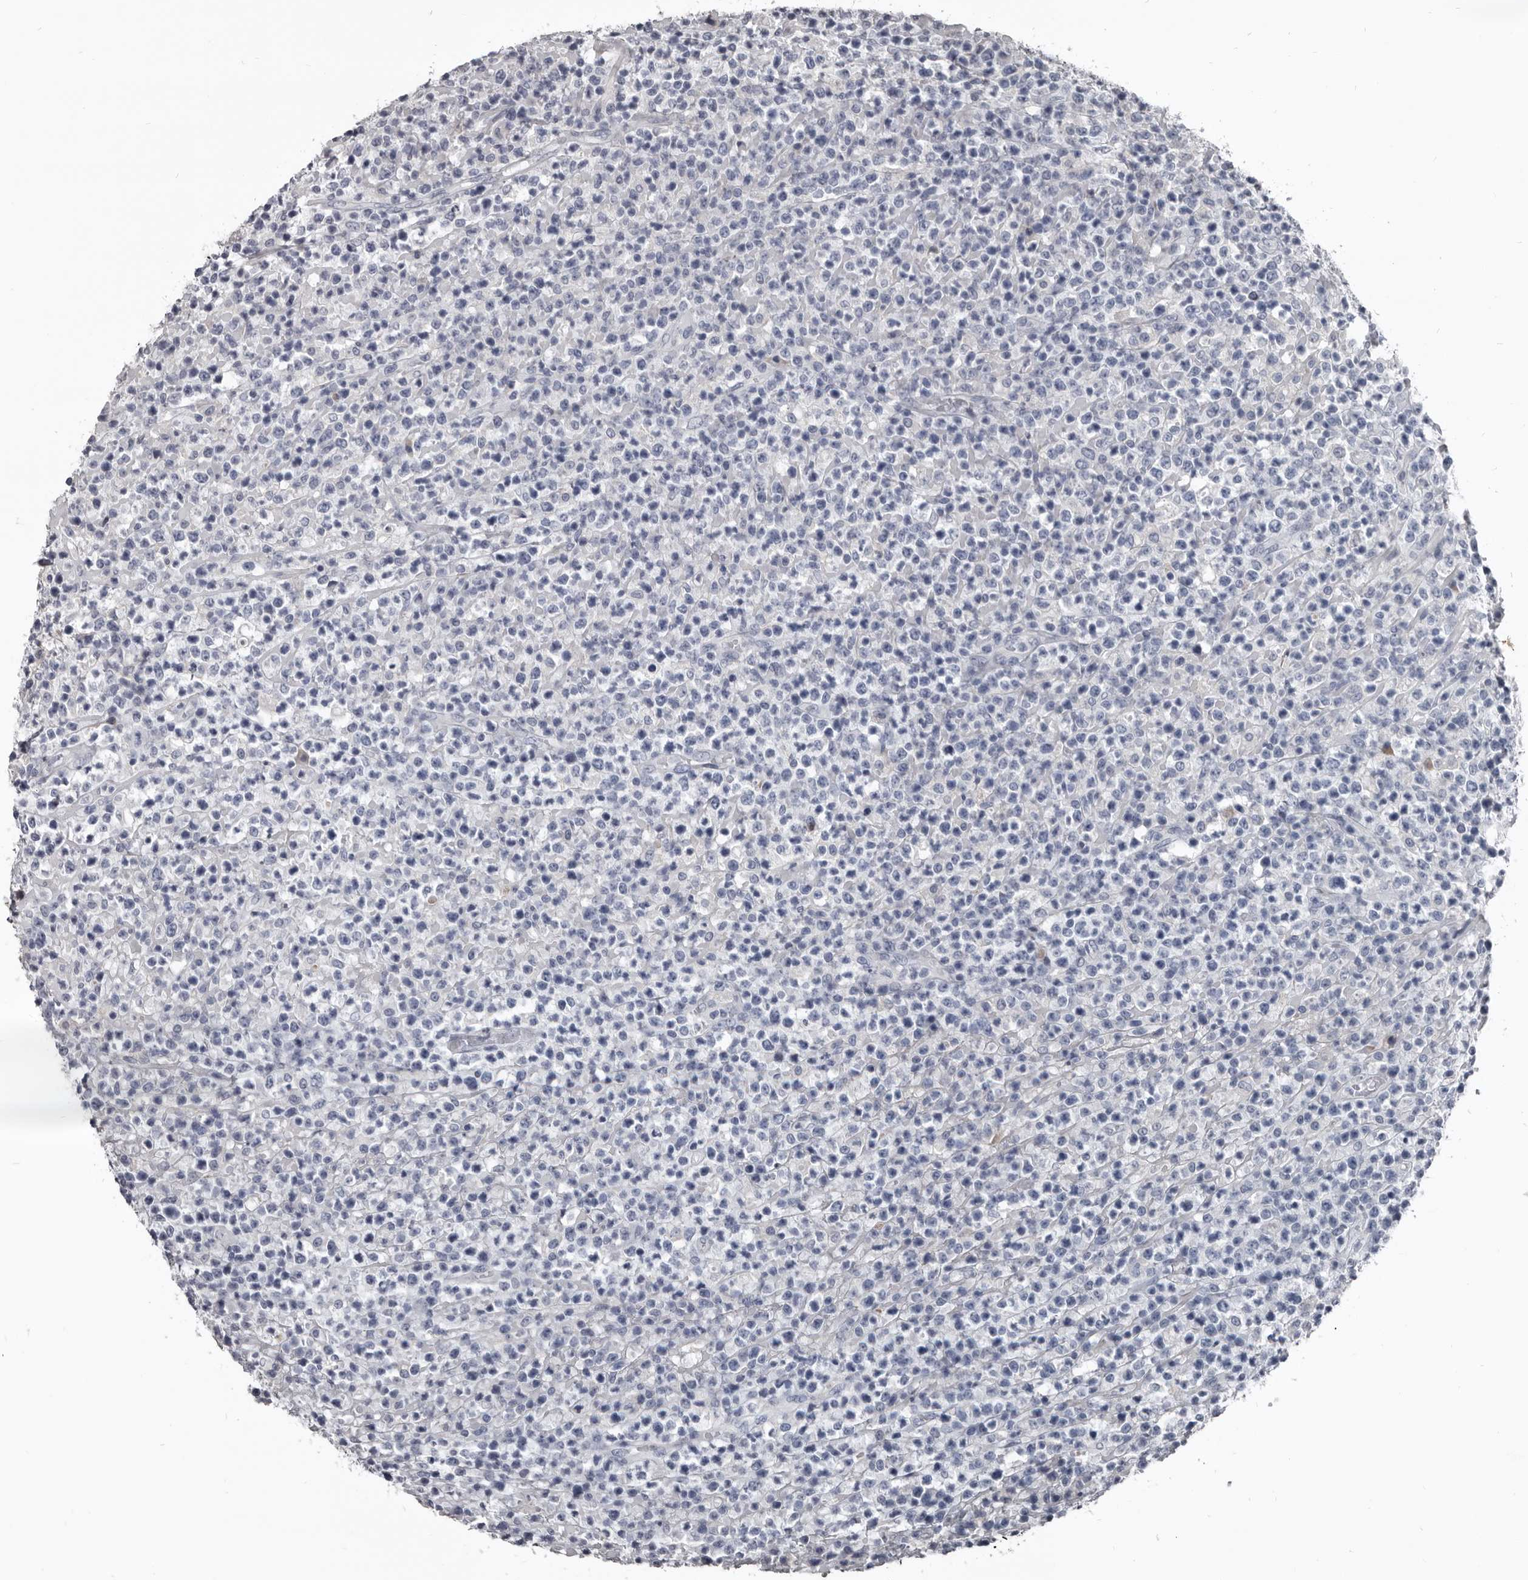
{"staining": {"intensity": "weak", "quantity": "<25%", "location": "cytoplasmic/membranous"}, "tissue": "lymphoma", "cell_type": "Tumor cells", "image_type": "cancer", "snomed": [{"axis": "morphology", "description": "Malignant lymphoma, non-Hodgkin's type, High grade"}, {"axis": "topography", "description": "Colon"}], "caption": "IHC of lymphoma reveals no expression in tumor cells.", "gene": "GREB1", "patient": {"sex": "female", "age": 53}}